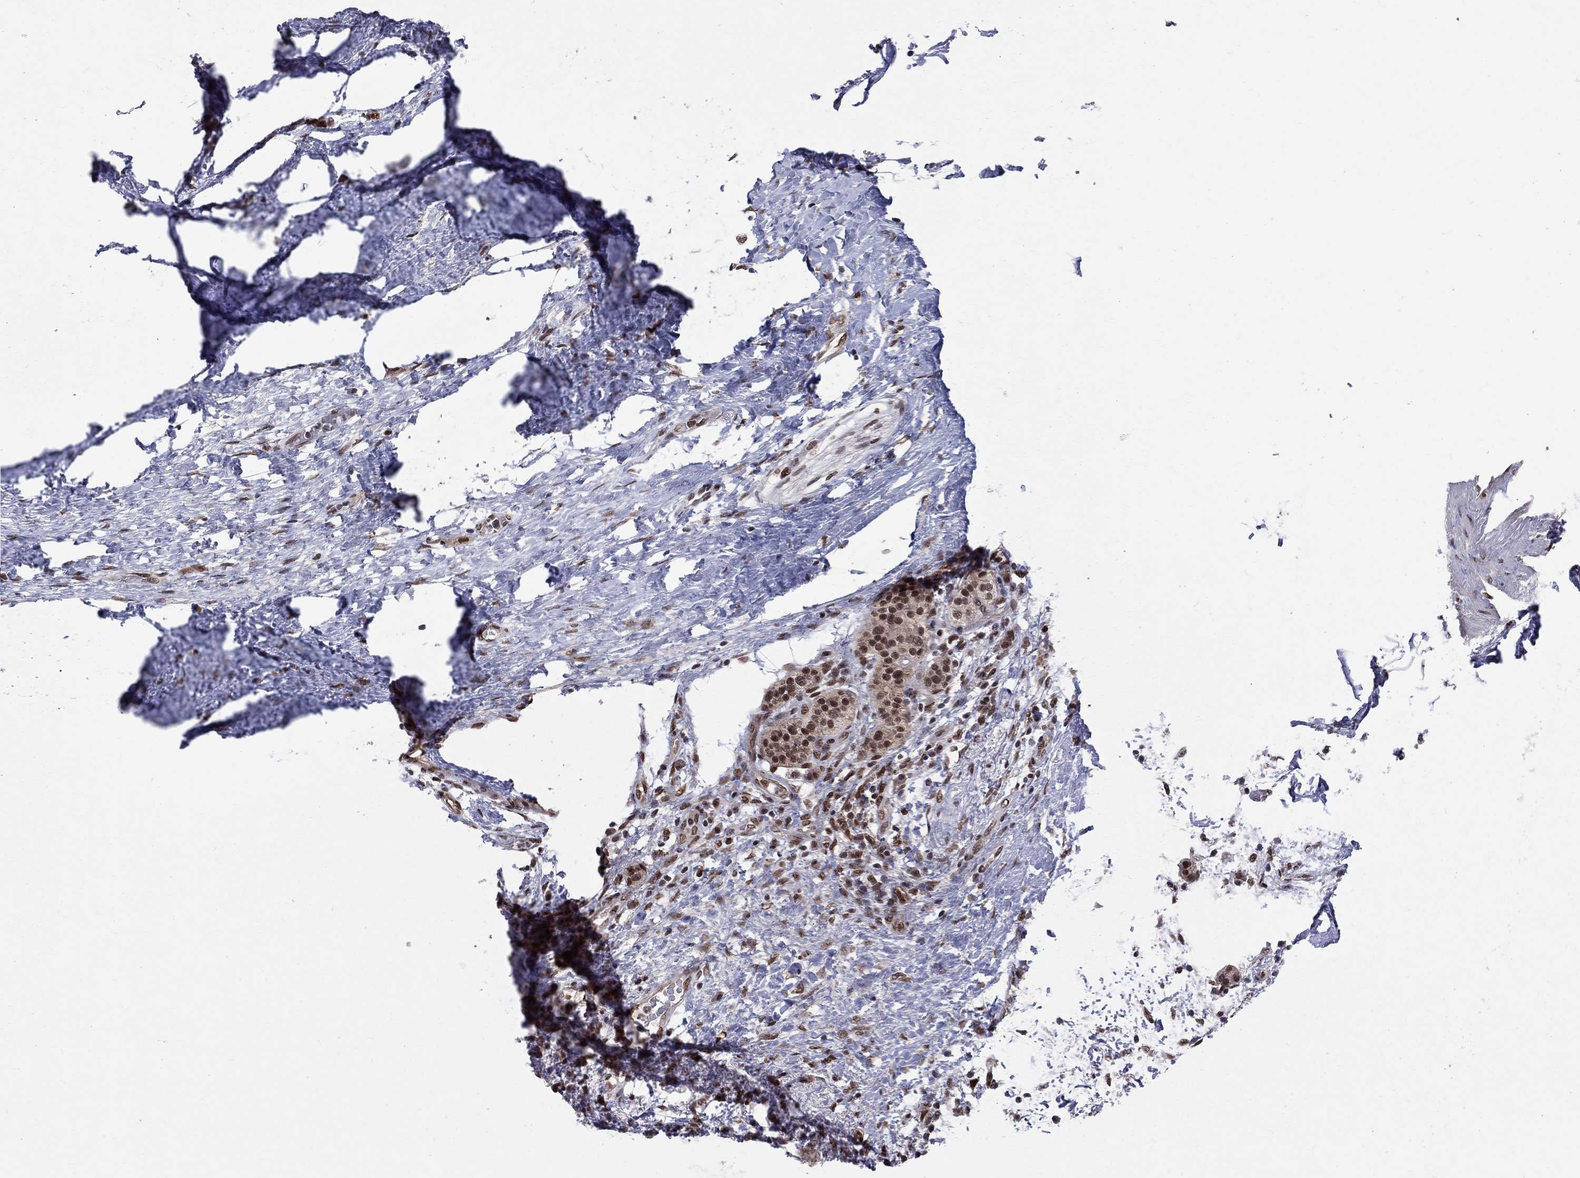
{"staining": {"intensity": "moderate", "quantity": "25%-75%", "location": "nuclear"}, "tissue": "pancreatic cancer", "cell_type": "Tumor cells", "image_type": "cancer", "snomed": [{"axis": "morphology", "description": "Adenocarcinoma, NOS"}, {"axis": "topography", "description": "Pancreas"}], "caption": "Moderate nuclear positivity for a protein is present in approximately 25%-75% of tumor cells of pancreatic adenocarcinoma using immunohistochemistry.", "gene": "SAP30L", "patient": {"sex": "female", "age": 72}}